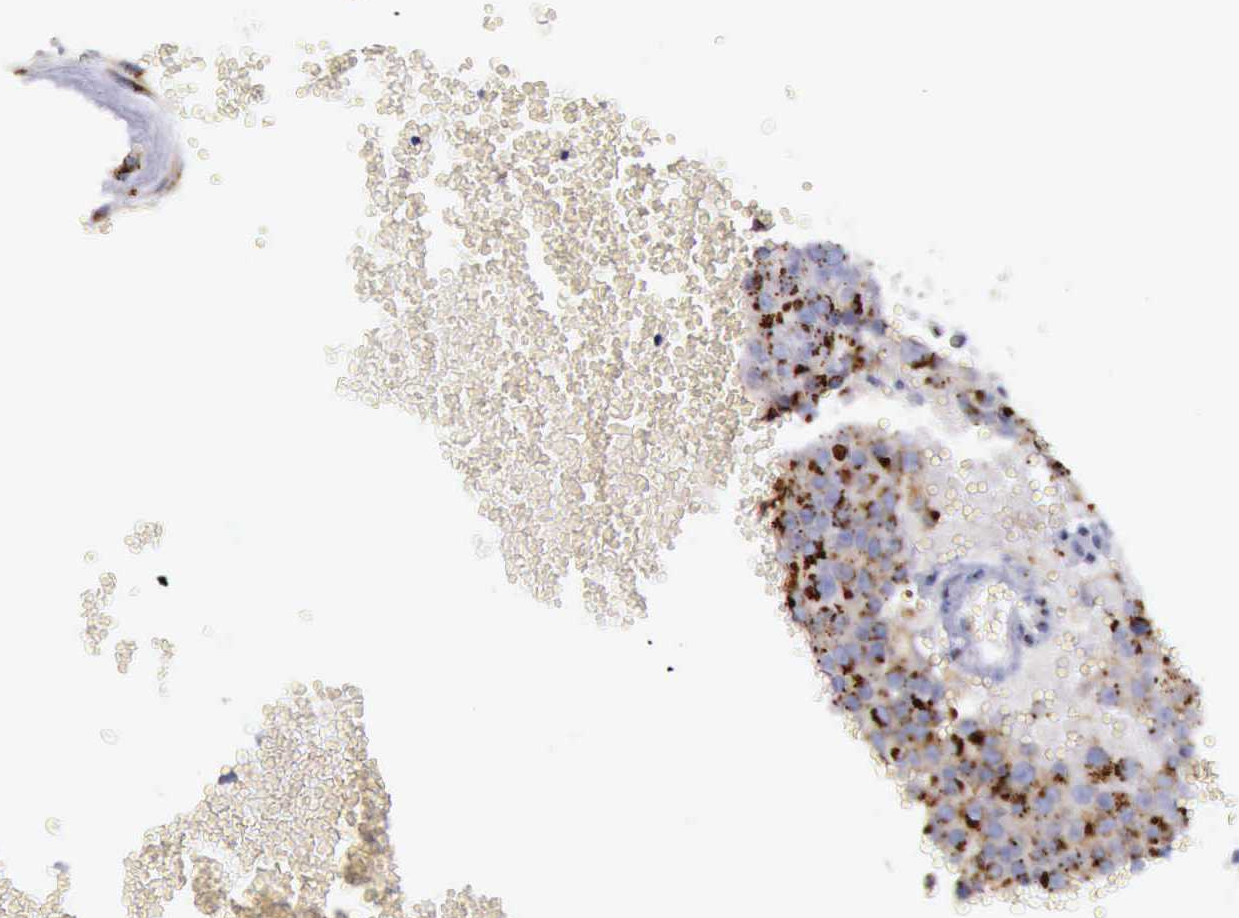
{"staining": {"intensity": "strong", "quantity": ">75%", "location": "cytoplasmic/membranous"}, "tissue": "testis cancer", "cell_type": "Tumor cells", "image_type": "cancer", "snomed": [{"axis": "morphology", "description": "Seminoma, NOS"}, {"axis": "topography", "description": "Testis"}], "caption": "Brown immunohistochemical staining in human testis cancer exhibits strong cytoplasmic/membranous staining in approximately >75% of tumor cells.", "gene": "GOLGA5", "patient": {"sex": "male", "age": 71}}